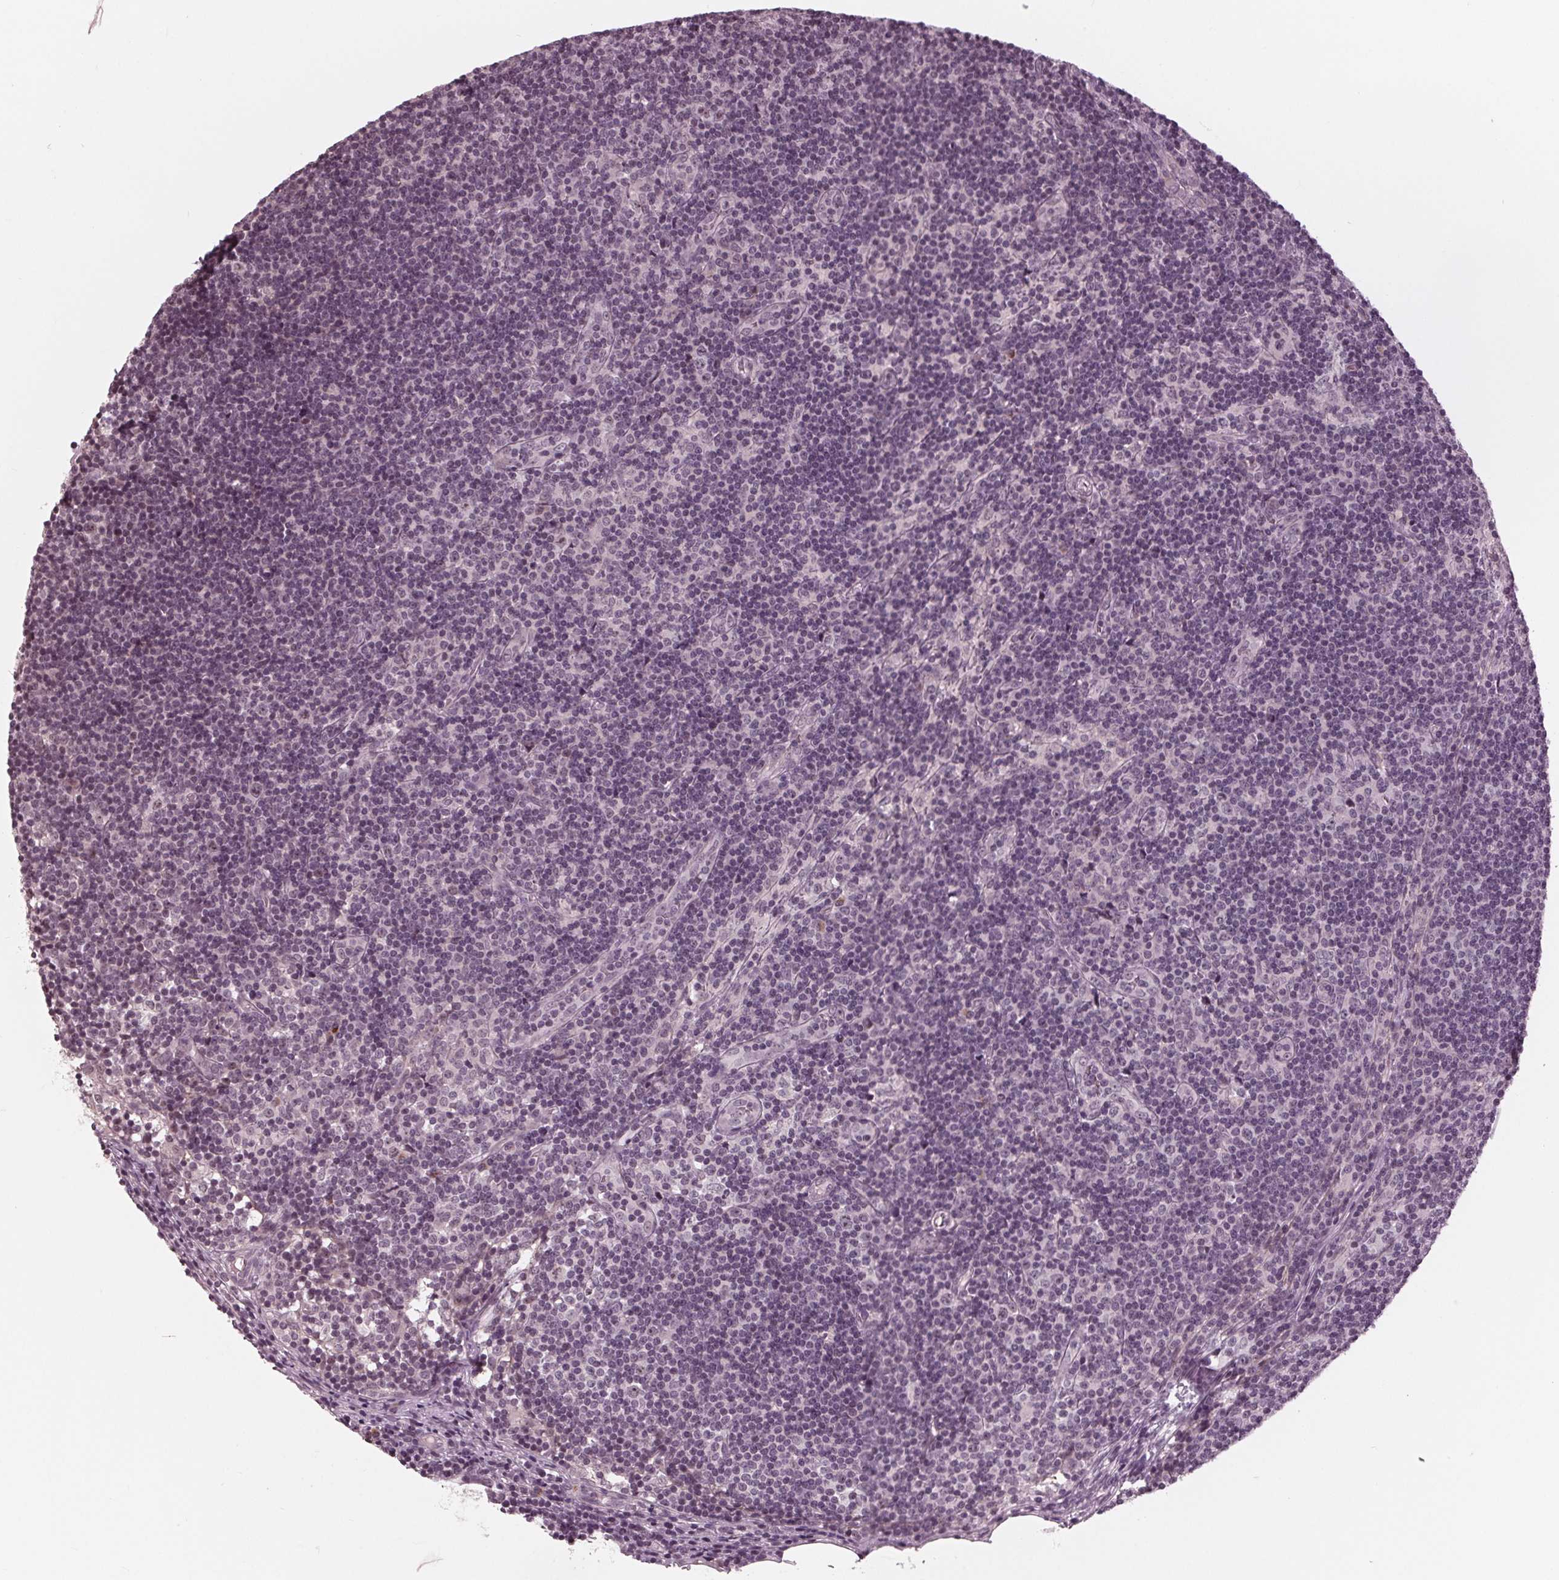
{"staining": {"intensity": "weak", "quantity": "<25%", "location": "nuclear"}, "tissue": "lymph node", "cell_type": "Germinal center cells", "image_type": "normal", "snomed": [{"axis": "morphology", "description": "Normal tissue, NOS"}, {"axis": "topography", "description": "Lymph node"}], "caption": "This is an immunohistochemistry (IHC) micrograph of normal human lymph node. There is no expression in germinal center cells.", "gene": "SLX4", "patient": {"sex": "female", "age": 41}}